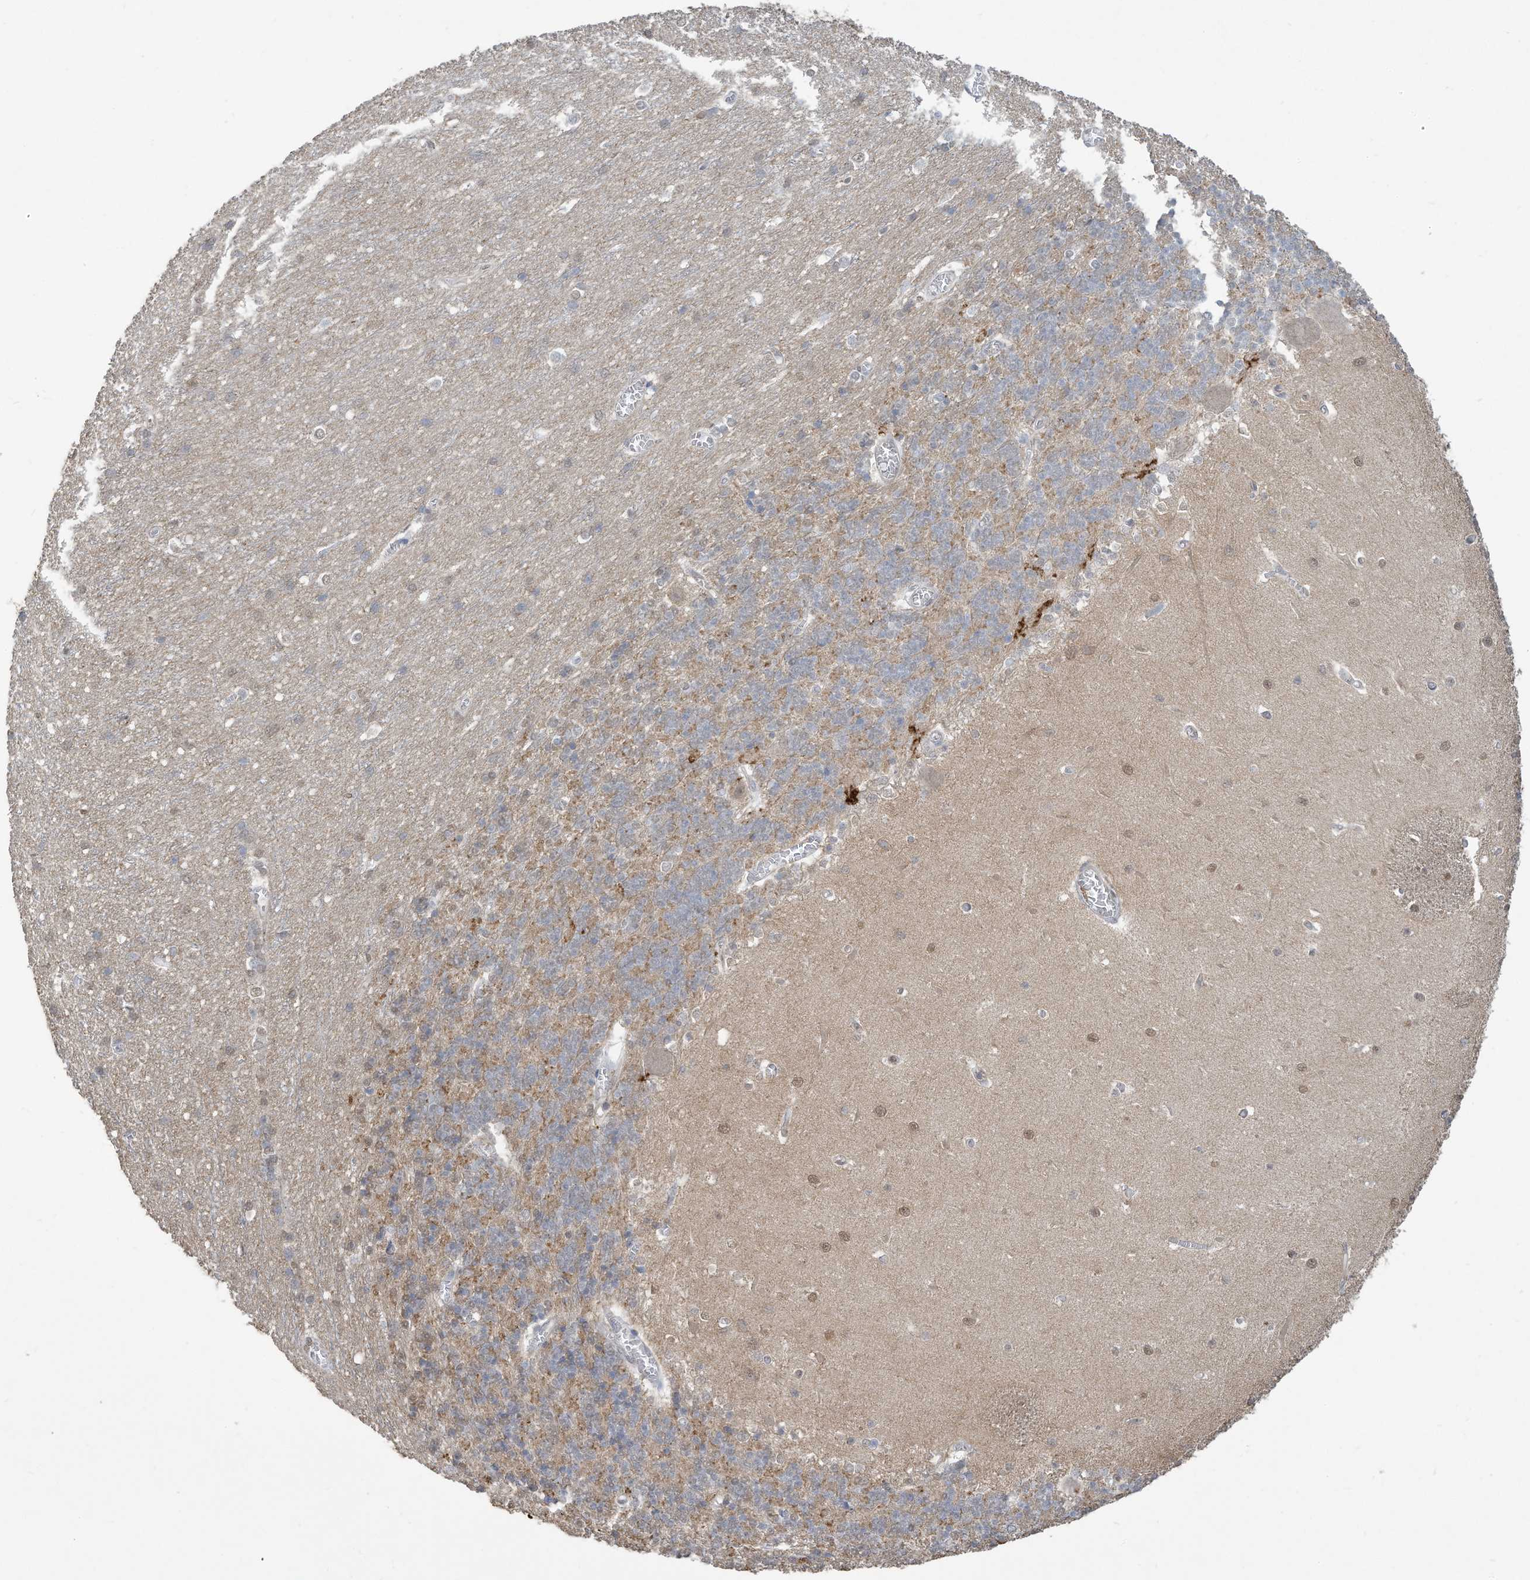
{"staining": {"intensity": "weak", "quantity": "25%-75%", "location": "cytoplasmic/membranous"}, "tissue": "cerebellum", "cell_type": "Cells in granular layer", "image_type": "normal", "snomed": [{"axis": "morphology", "description": "Normal tissue, NOS"}, {"axis": "topography", "description": "Cerebellum"}], "caption": "Weak cytoplasmic/membranous staining for a protein is seen in approximately 25%-75% of cells in granular layer of benign cerebellum using IHC.", "gene": "HAS3", "patient": {"sex": "male", "age": 37}}